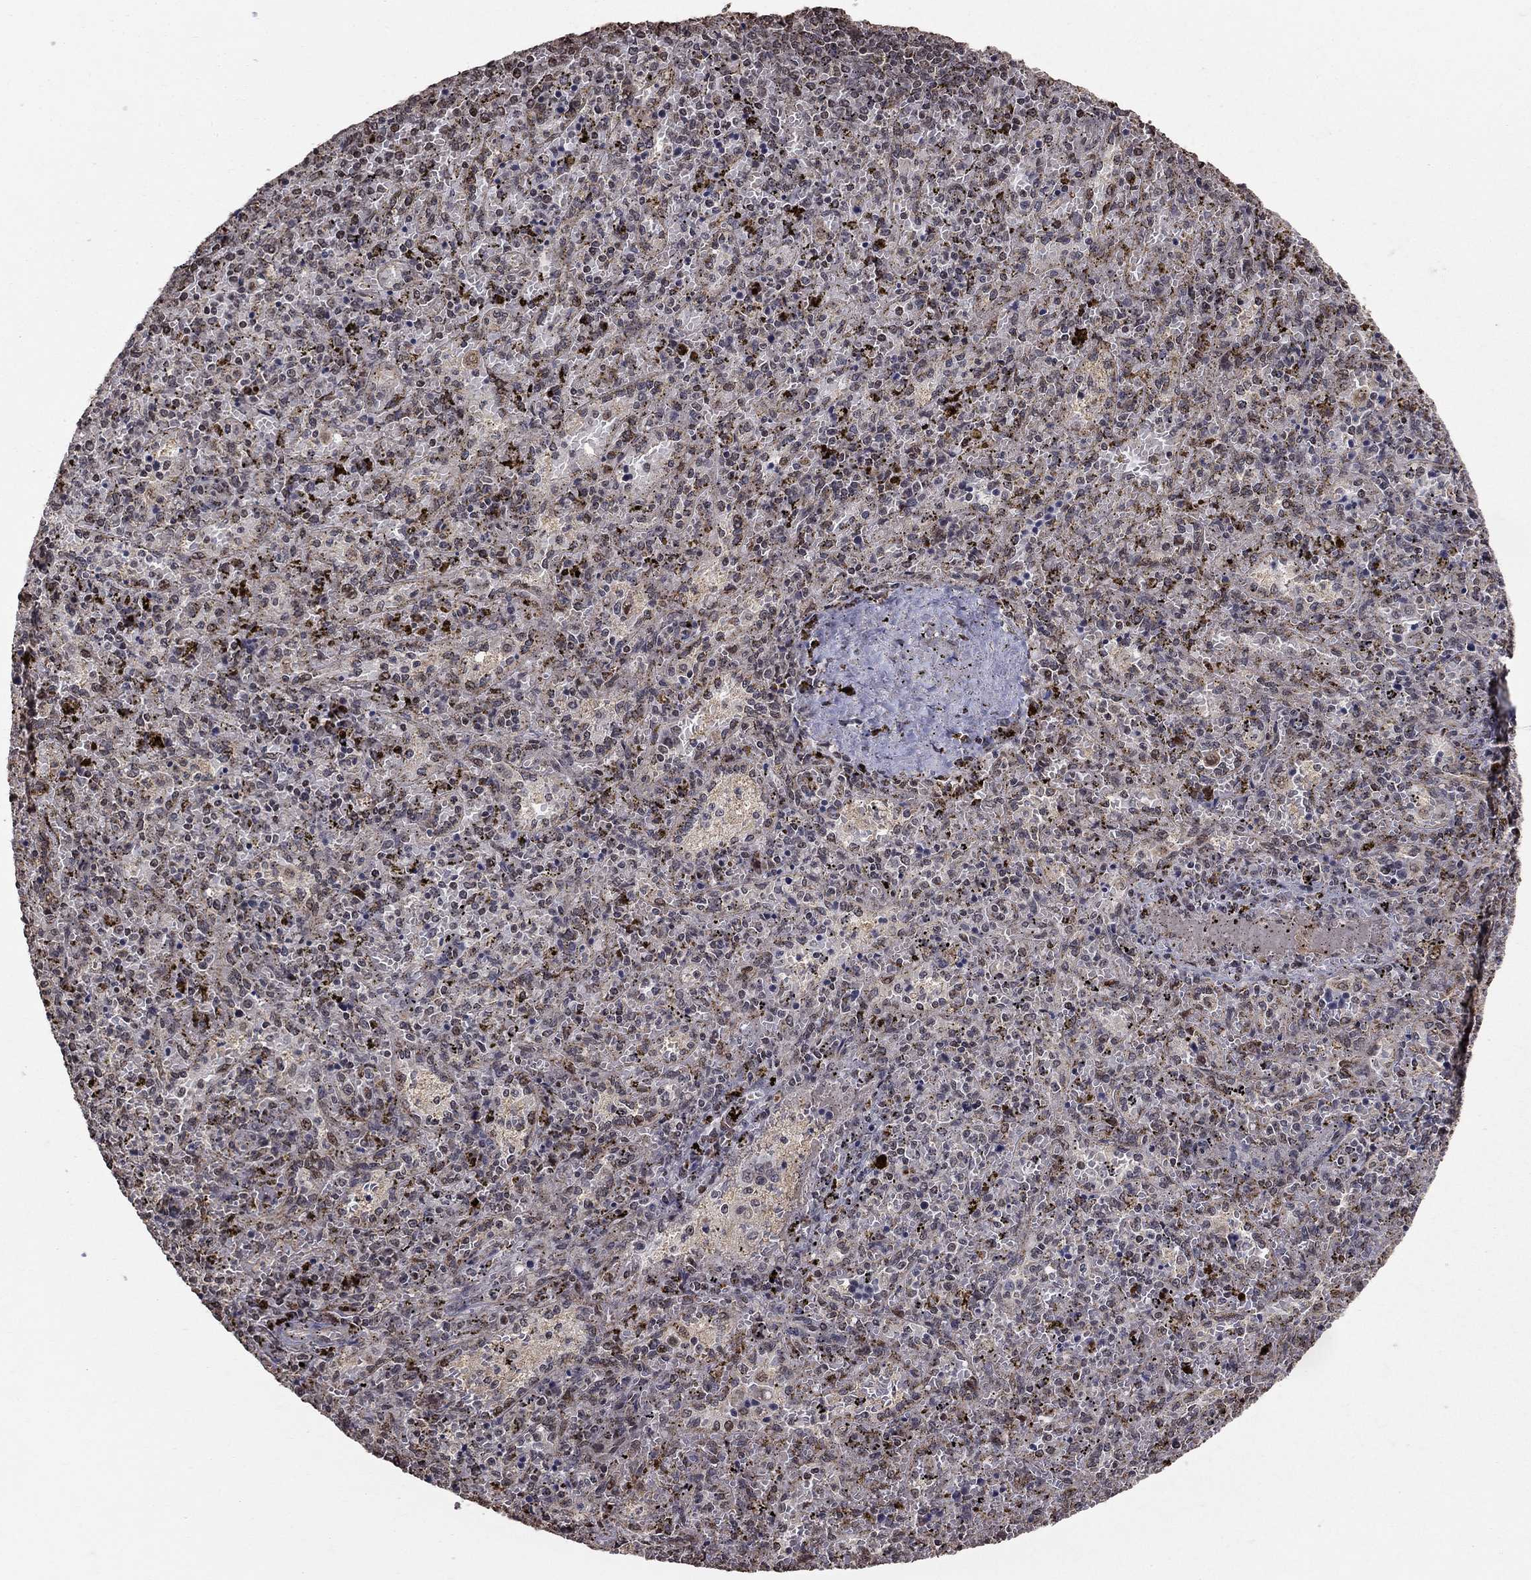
{"staining": {"intensity": "moderate", "quantity": "<25%", "location": "nuclear"}, "tissue": "spleen", "cell_type": "Cells in red pulp", "image_type": "normal", "snomed": [{"axis": "morphology", "description": "Normal tissue, NOS"}, {"axis": "topography", "description": "Spleen"}], "caption": "Spleen stained with DAB IHC displays low levels of moderate nuclear positivity in approximately <25% of cells in red pulp.", "gene": "ACOT13", "patient": {"sex": "female", "age": 50}}